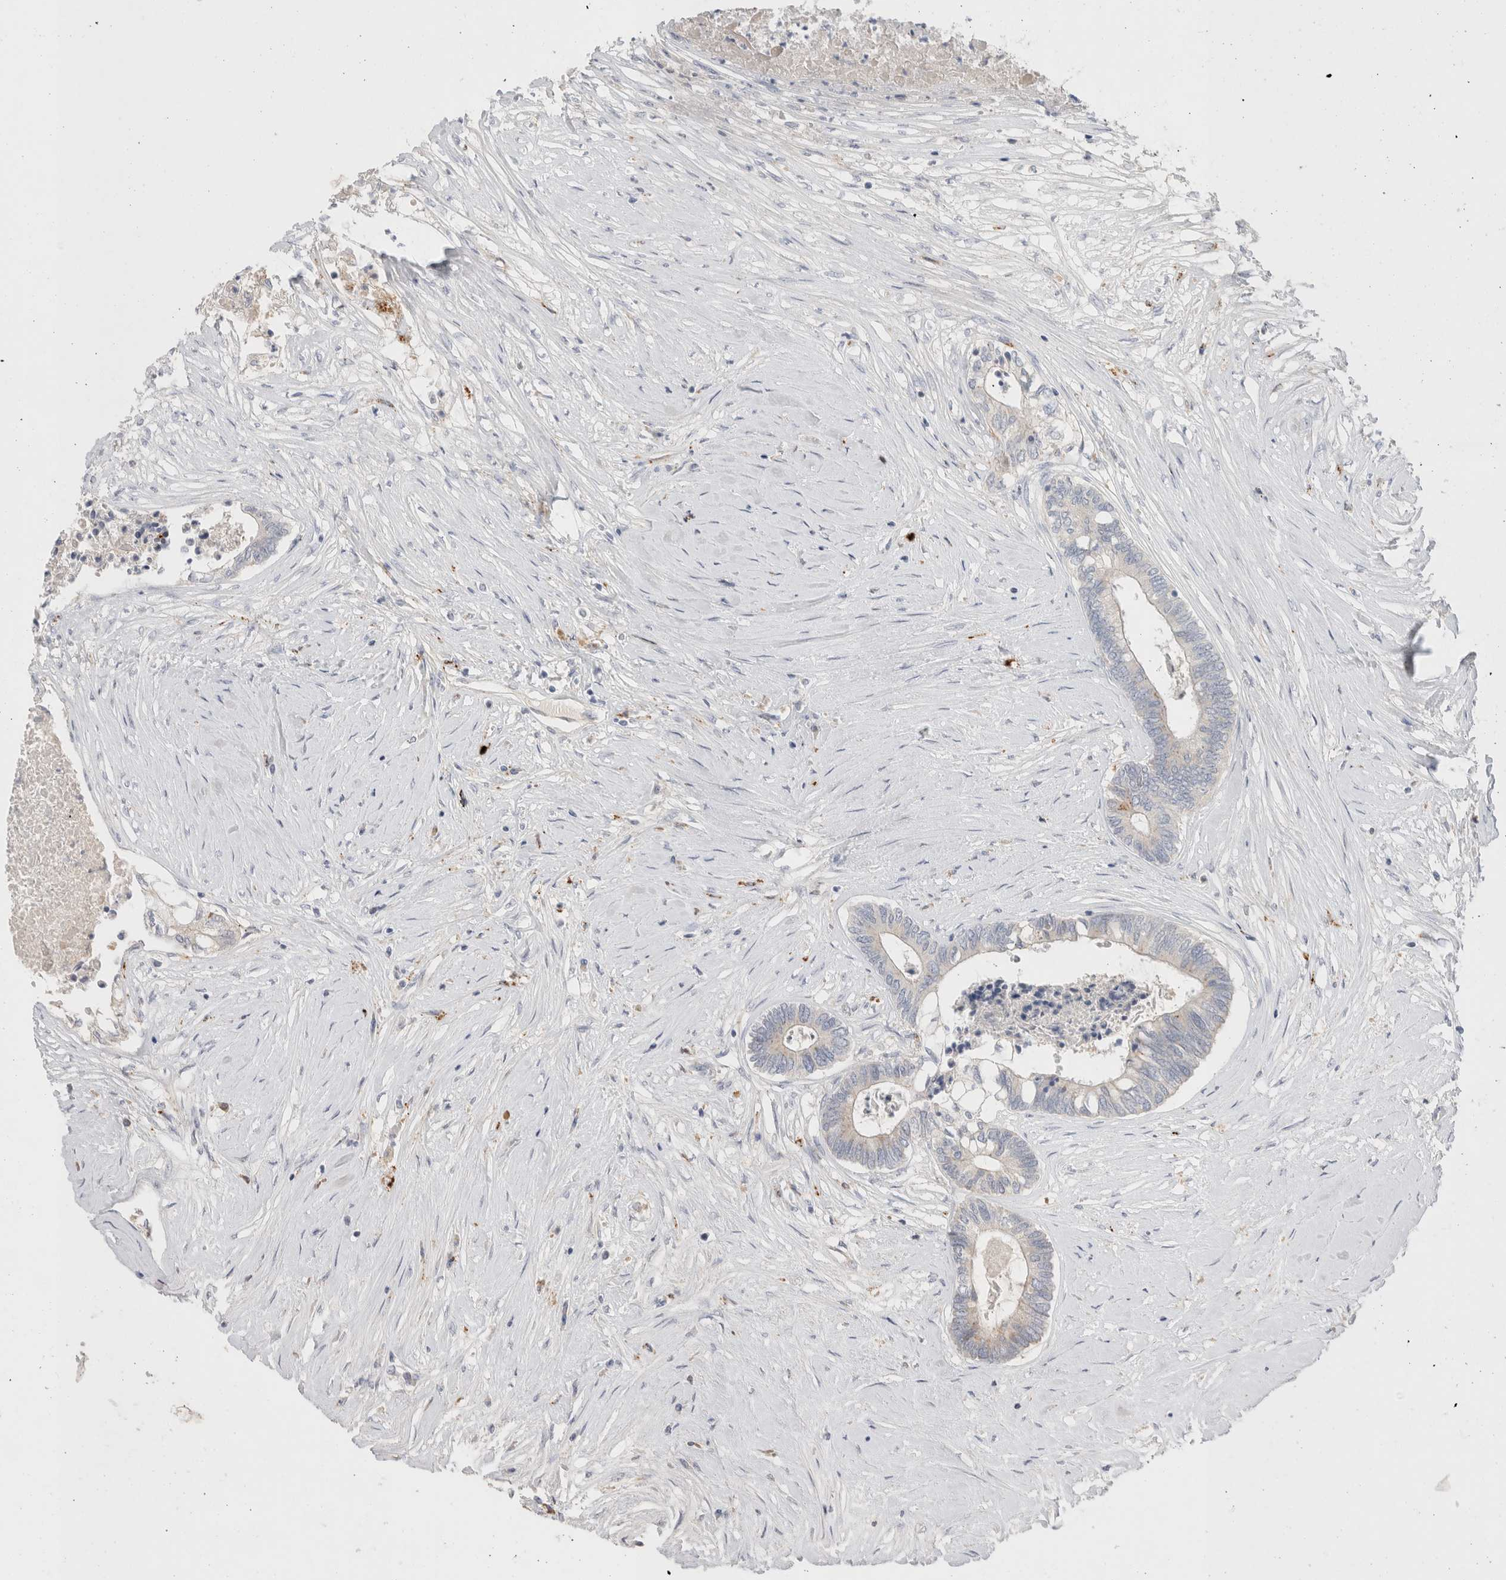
{"staining": {"intensity": "negative", "quantity": "none", "location": "none"}, "tissue": "colorectal cancer", "cell_type": "Tumor cells", "image_type": "cancer", "snomed": [{"axis": "morphology", "description": "Adenocarcinoma, NOS"}, {"axis": "topography", "description": "Rectum"}], "caption": "DAB (3,3'-diaminobenzidine) immunohistochemical staining of colorectal adenocarcinoma demonstrates no significant positivity in tumor cells. (DAB immunohistochemistry (IHC) with hematoxylin counter stain).", "gene": "HPGDS", "patient": {"sex": "male", "age": 63}}